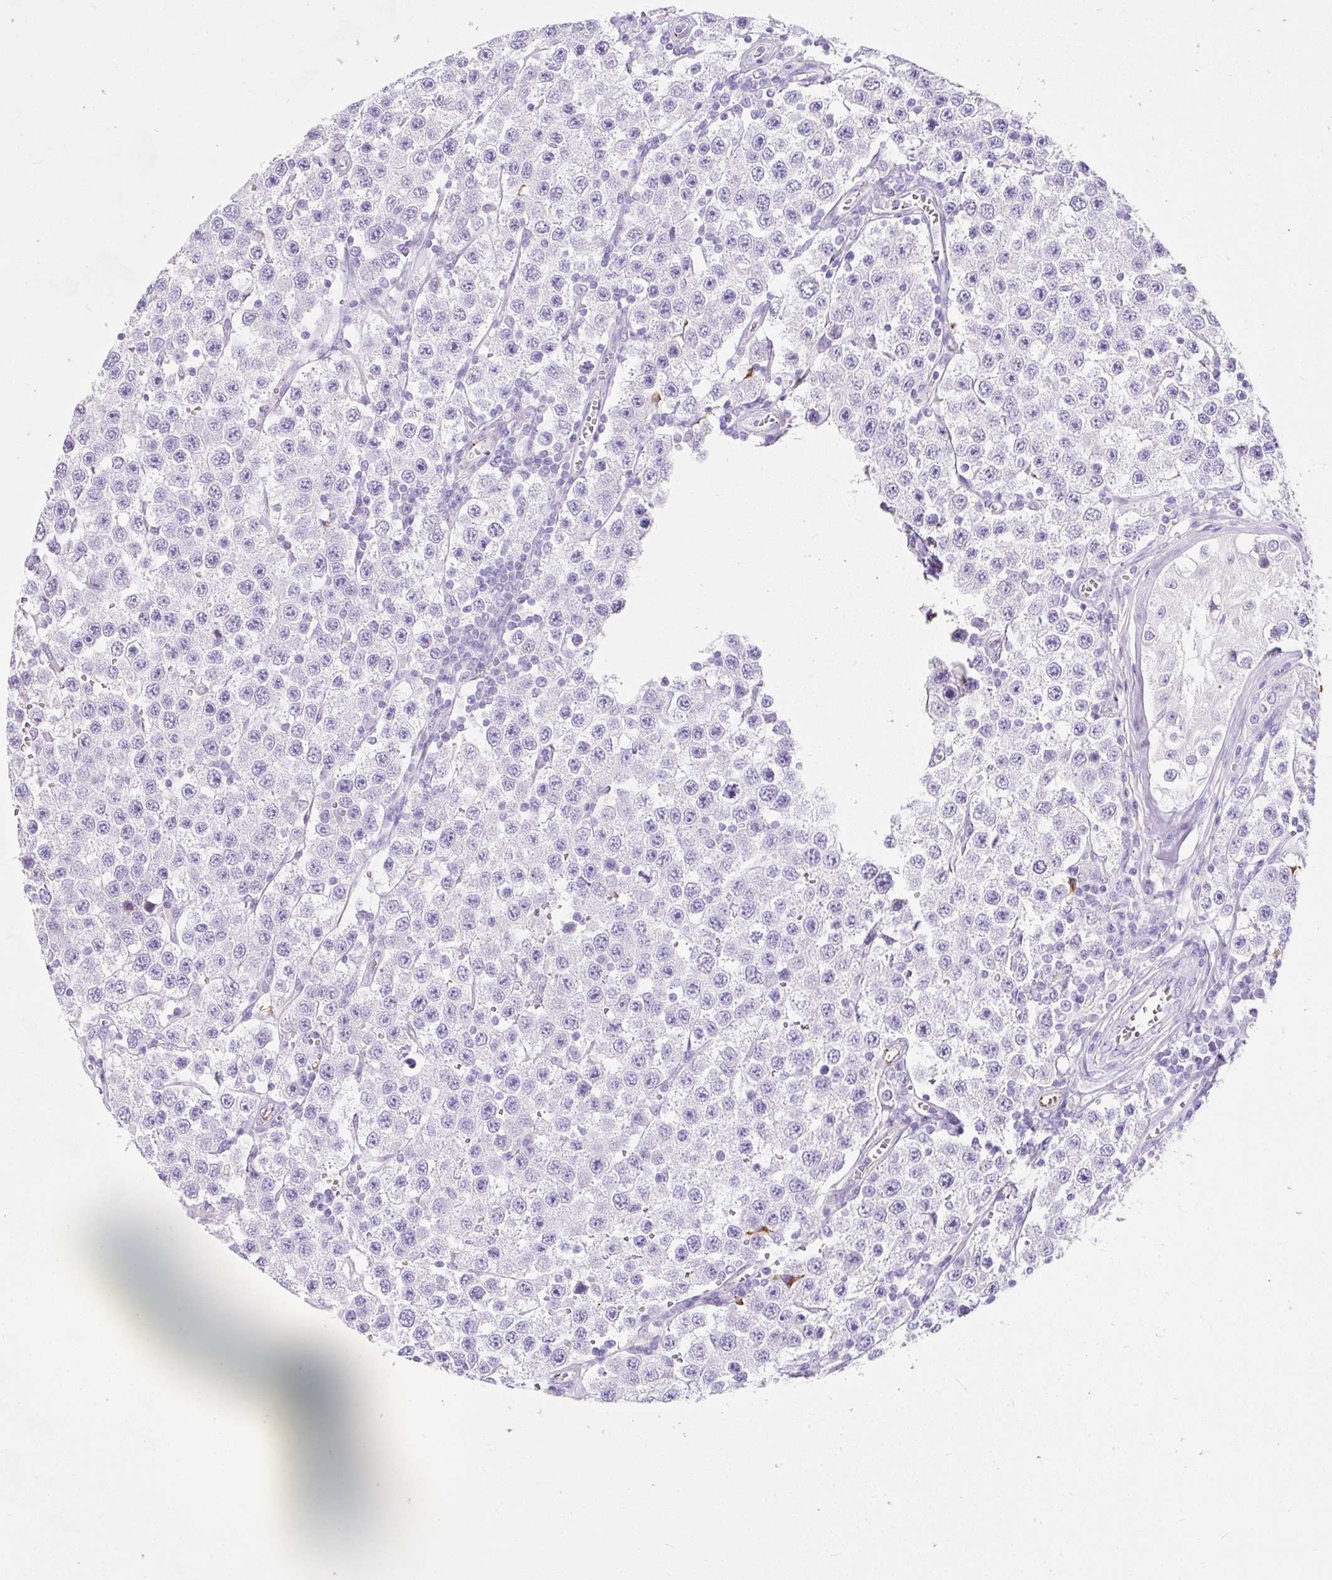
{"staining": {"intensity": "negative", "quantity": "none", "location": "none"}, "tissue": "testis cancer", "cell_type": "Tumor cells", "image_type": "cancer", "snomed": [{"axis": "morphology", "description": "Seminoma, NOS"}, {"axis": "topography", "description": "Testis"}], "caption": "DAB immunohistochemical staining of testis cancer (seminoma) shows no significant staining in tumor cells.", "gene": "APOC4-APOC2", "patient": {"sex": "male", "age": 34}}